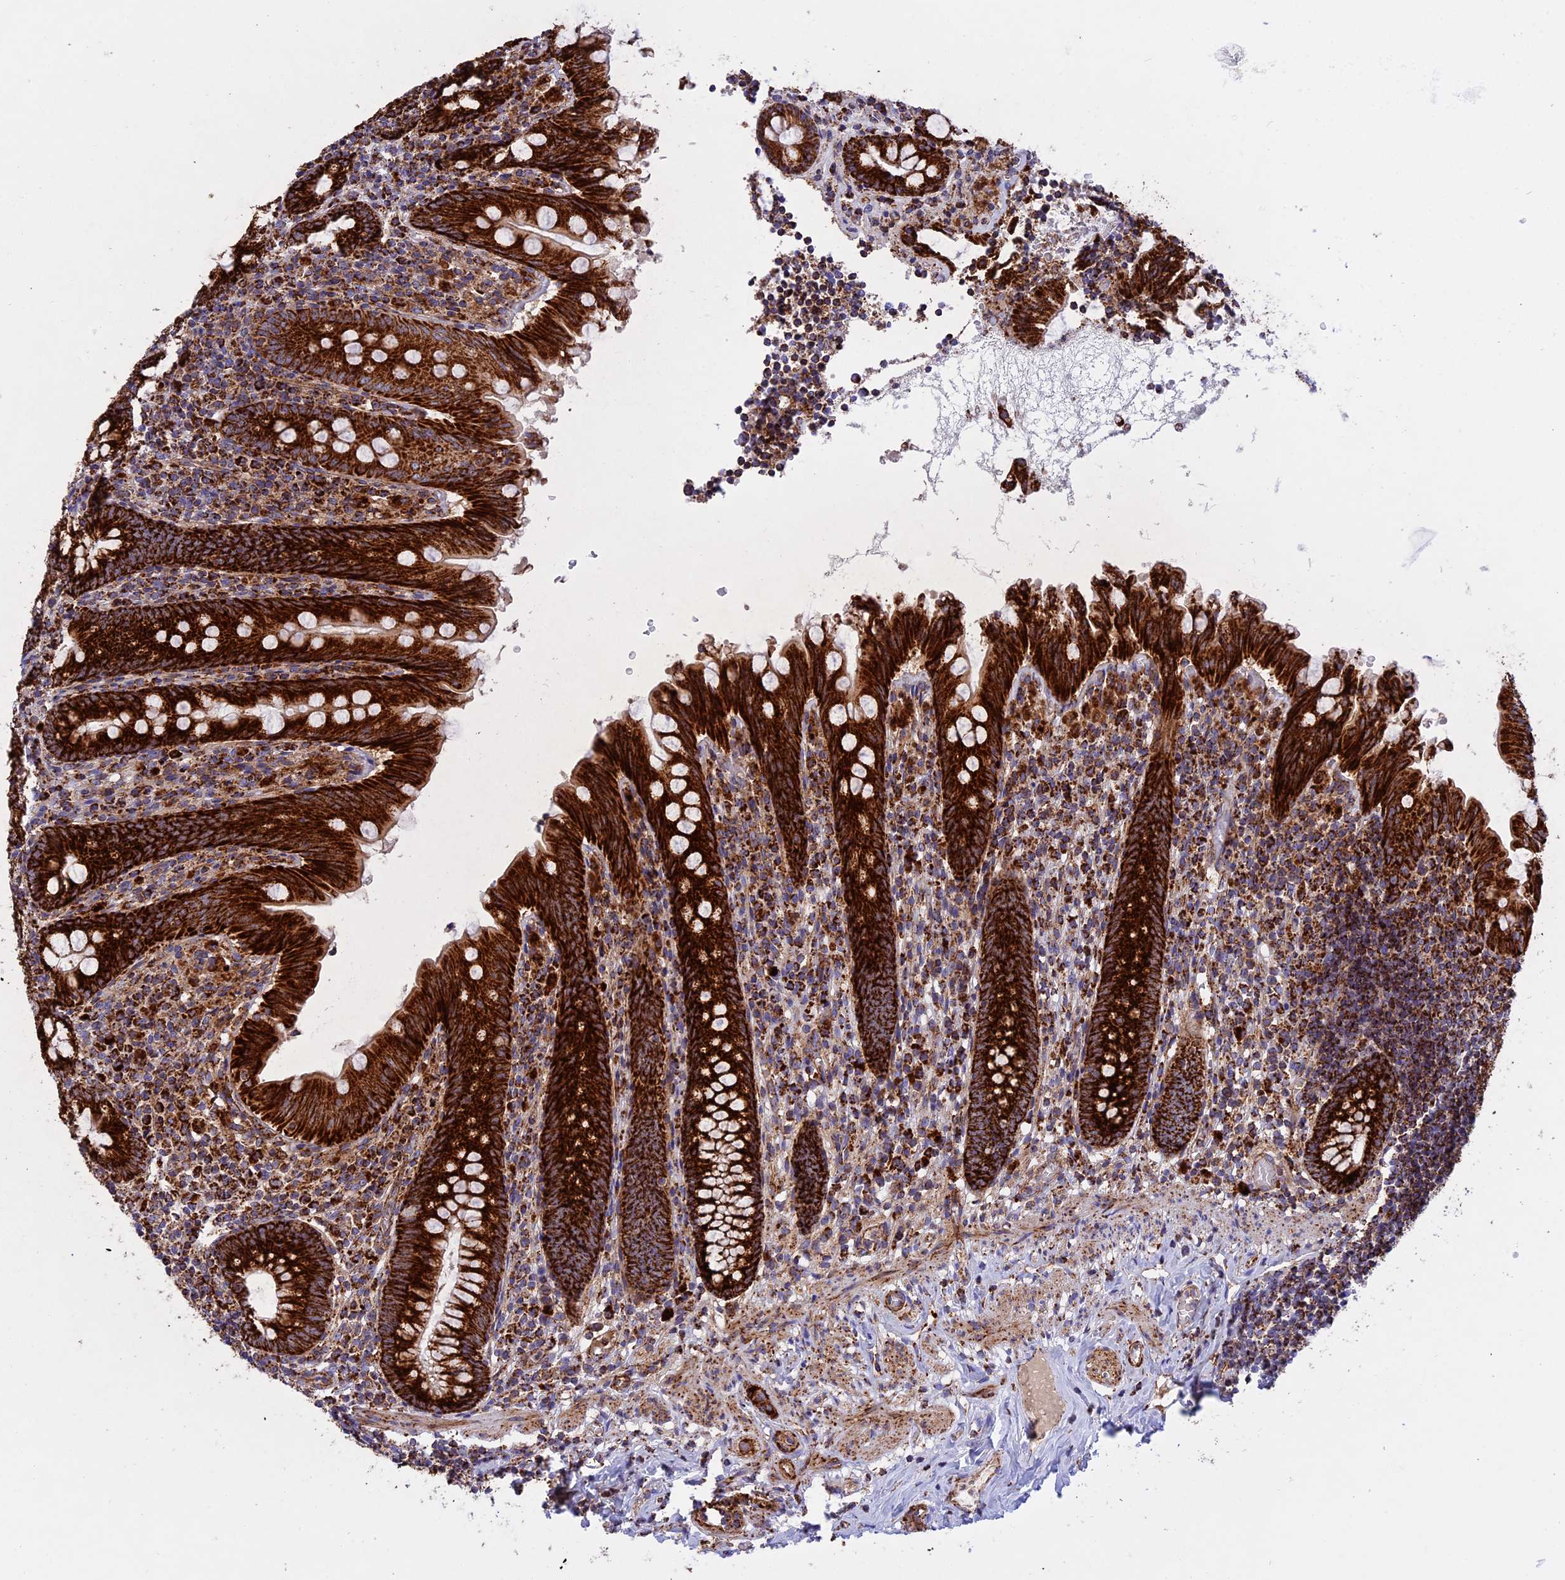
{"staining": {"intensity": "strong", "quantity": ">75%", "location": "cytoplasmic/membranous"}, "tissue": "appendix", "cell_type": "Glandular cells", "image_type": "normal", "snomed": [{"axis": "morphology", "description": "Normal tissue, NOS"}, {"axis": "topography", "description": "Appendix"}], "caption": "Immunohistochemical staining of benign human appendix displays strong cytoplasmic/membranous protein staining in about >75% of glandular cells. (DAB IHC with brightfield microscopy, high magnification).", "gene": "UQCRB", "patient": {"sex": "male", "age": 55}}